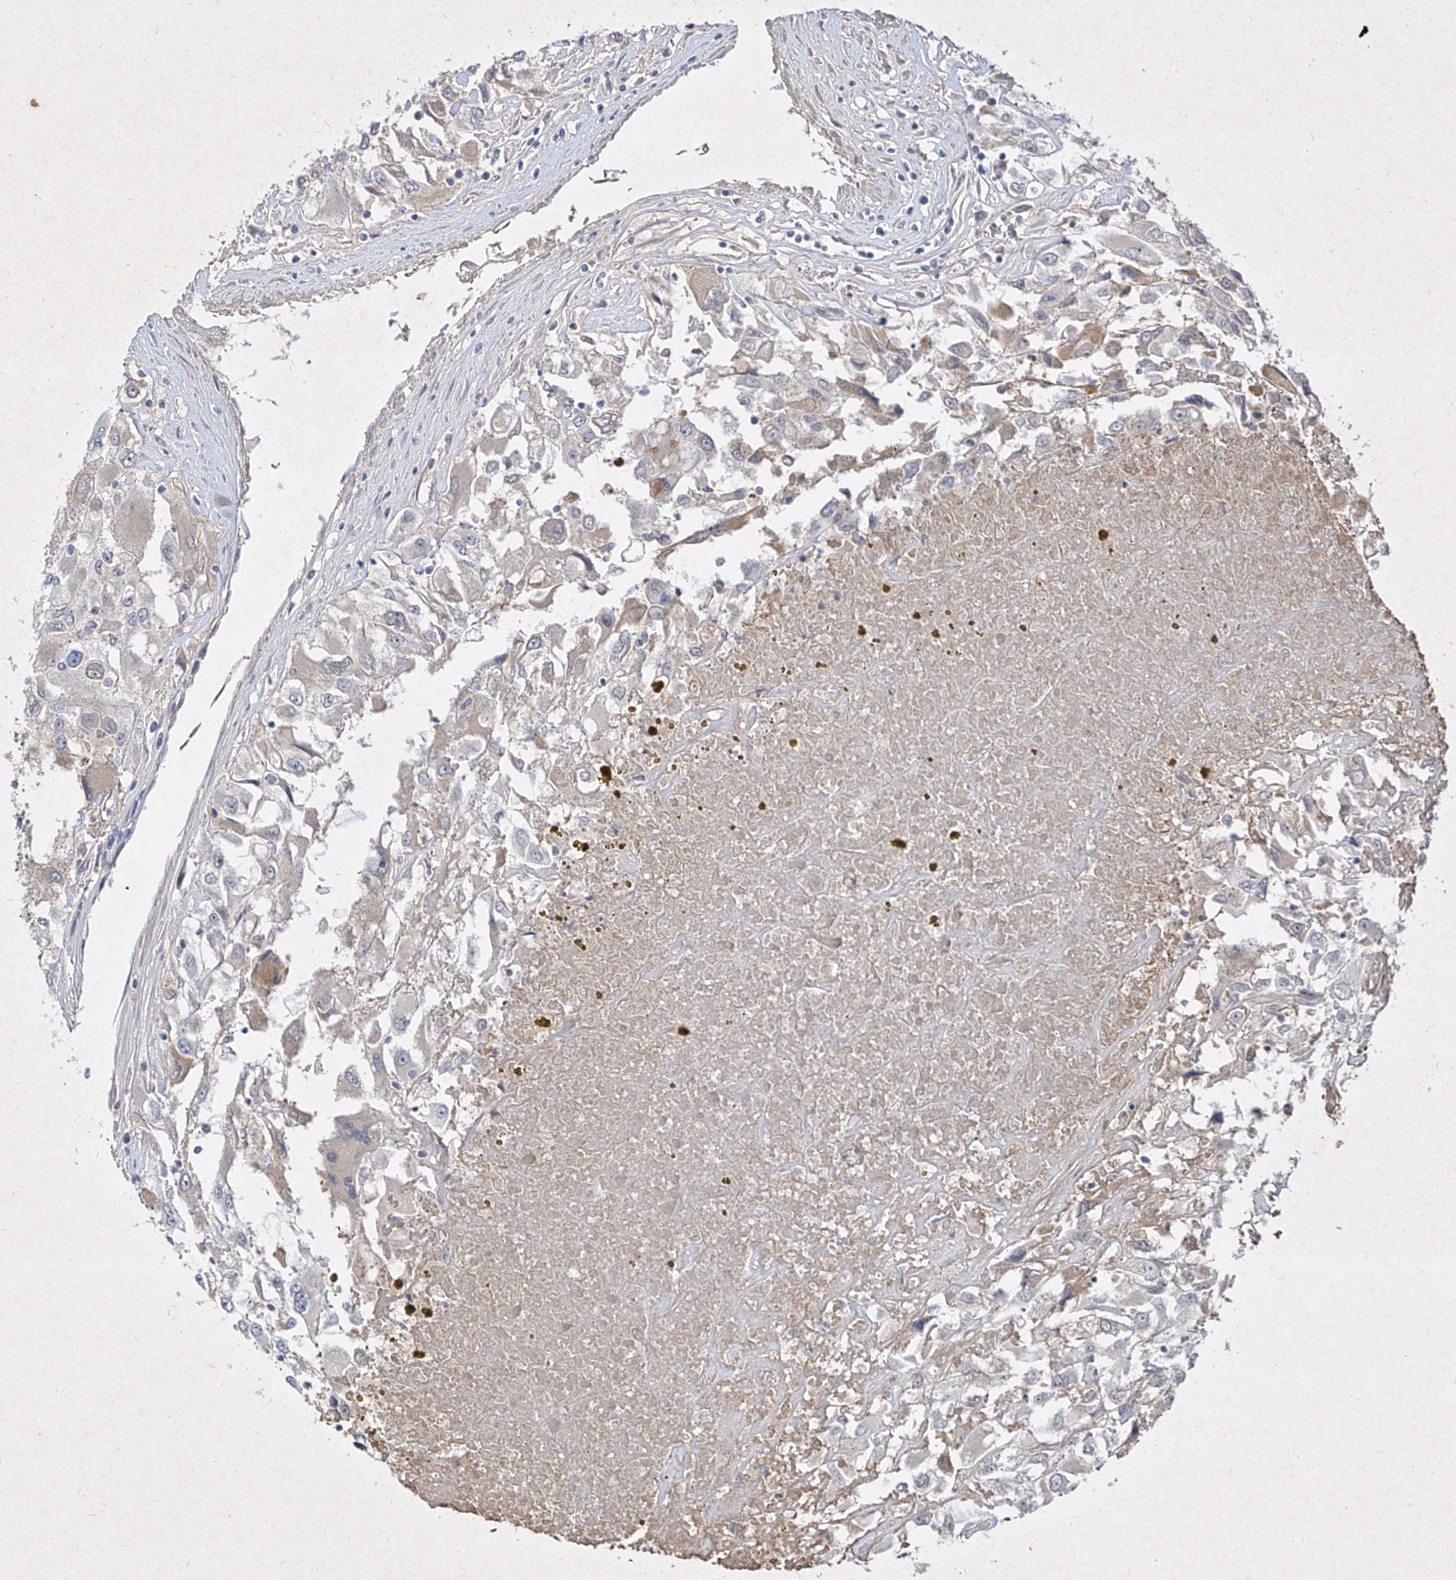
{"staining": {"intensity": "negative", "quantity": "none", "location": "none"}, "tissue": "renal cancer", "cell_type": "Tumor cells", "image_type": "cancer", "snomed": [{"axis": "morphology", "description": "Adenocarcinoma, NOS"}, {"axis": "topography", "description": "Kidney"}], "caption": "Immunohistochemical staining of human renal cancer (adenocarcinoma) reveals no significant positivity in tumor cells.", "gene": "C4A", "patient": {"sex": "female", "age": 52}}